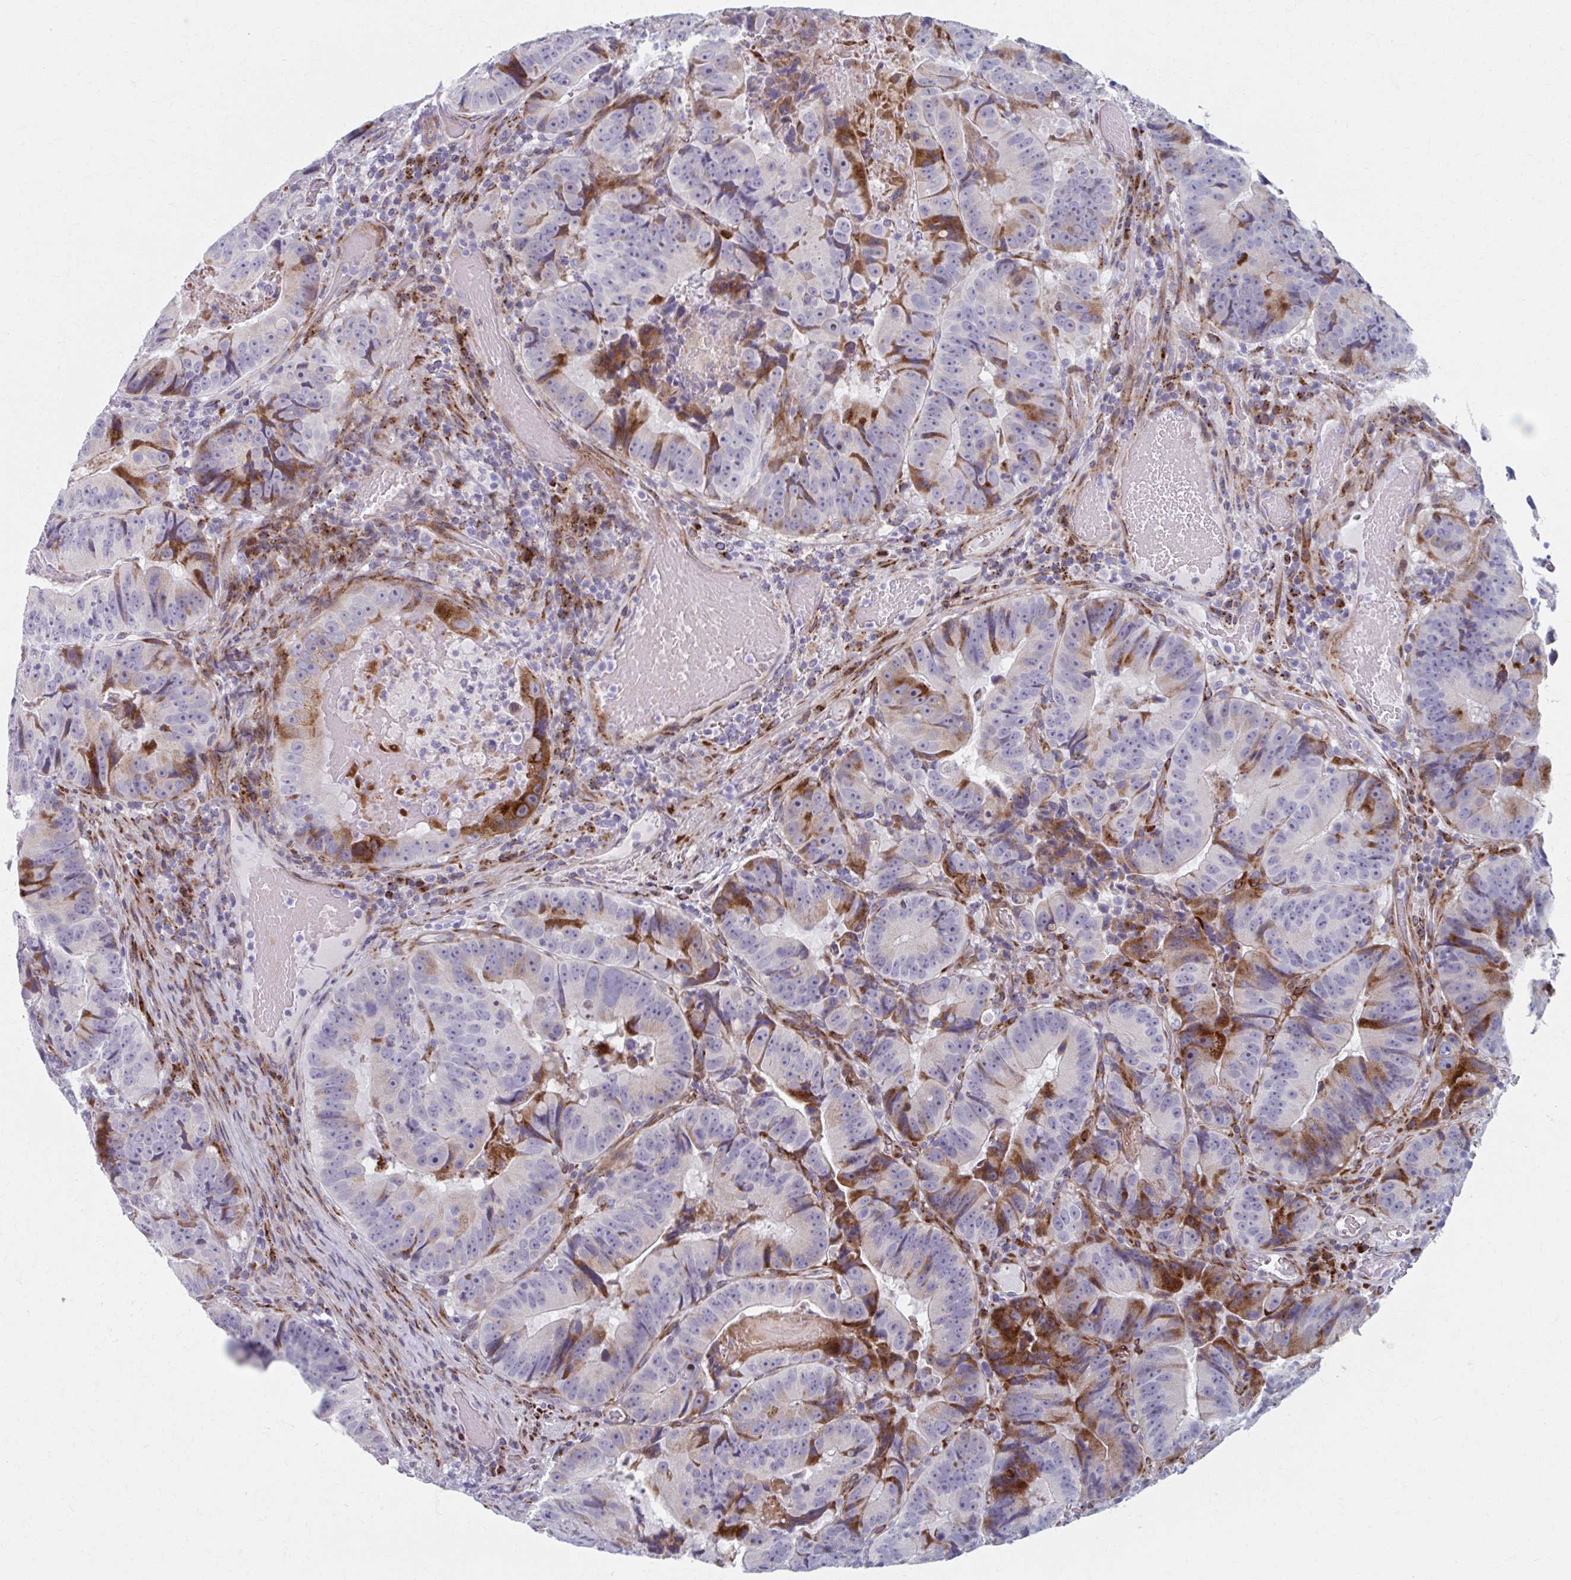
{"staining": {"intensity": "moderate", "quantity": "<25%", "location": "cytoplasmic/membranous"}, "tissue": "colorectal cancer", "cell_type": "Tumor cells", "image_type": "cancer", "snomed": [{"axis": "morphology", "description": "Adenocarcinoma, NOS"}, {"axis": "topography", "description": "Colon"}], "caption": "Colorectal cancer stained for a protein displays moderate cytoplasmic/membranous positivity in tumor cells.", "gene": "OLFM2", "patient": {"sex": "female", "age": 86}}